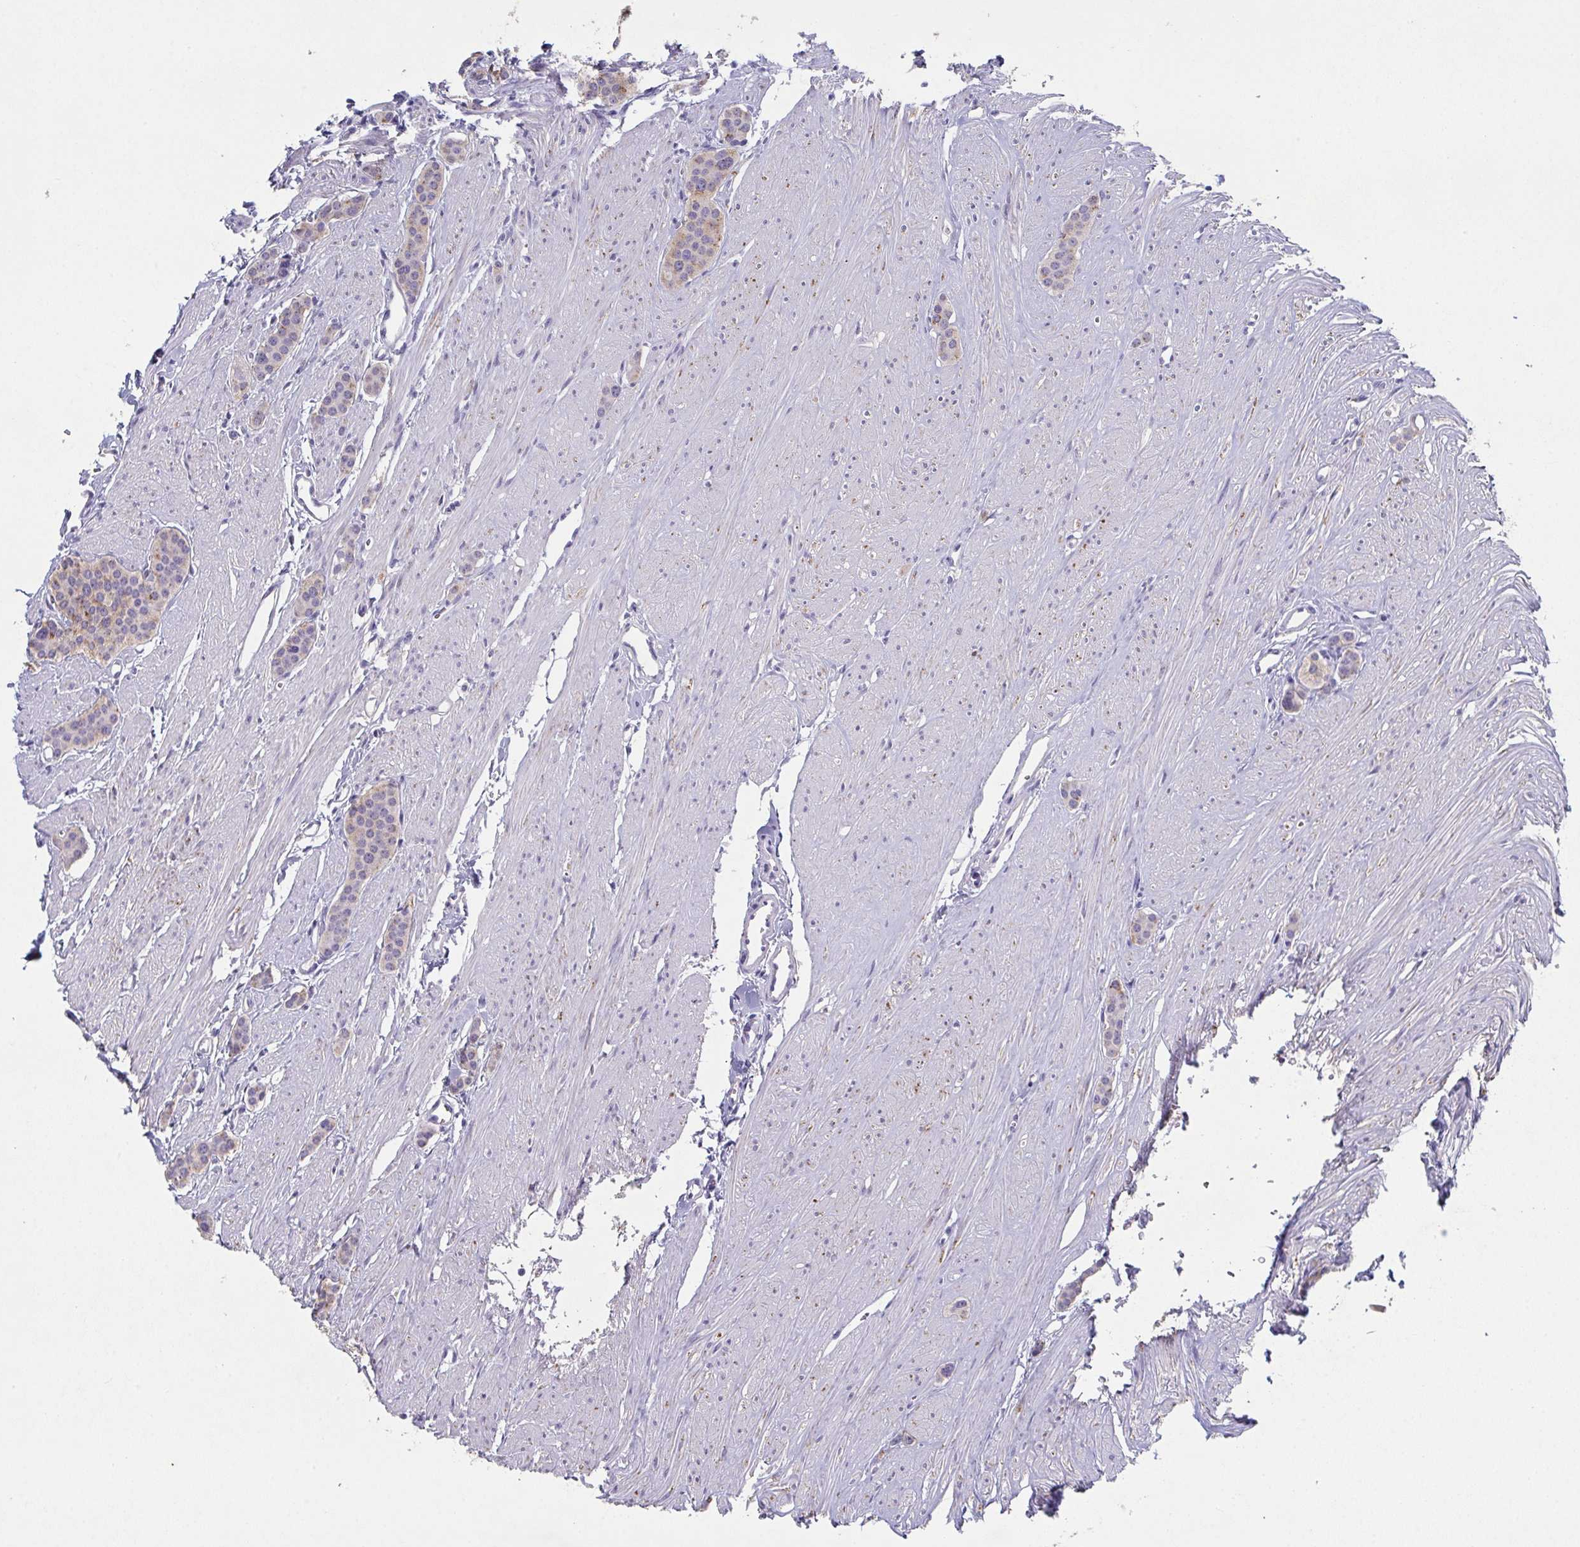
{"staining": {"intensity": "weak", "quantity": "25%-75%", "location": "cytoplasmic/membranous"}, "tissue": "carcinoid", "cell_type": "Tumor cells", "image_type": "cancer", "snomed": [{"axis": "morphology", "description": "Carcinoid, malignant, NOS"}, {"axis": "topography", "description": "Small intestine"}], "caption": "IHC micrograph of human malignant carcinoid stained for a protein (brown), which demonstrates low levels of weak cytoplasmic/membranous staining in about 25%-75% of tumor cells.", "gene": "ADAM21", "patient": {"sex": "male", "age": 60}}